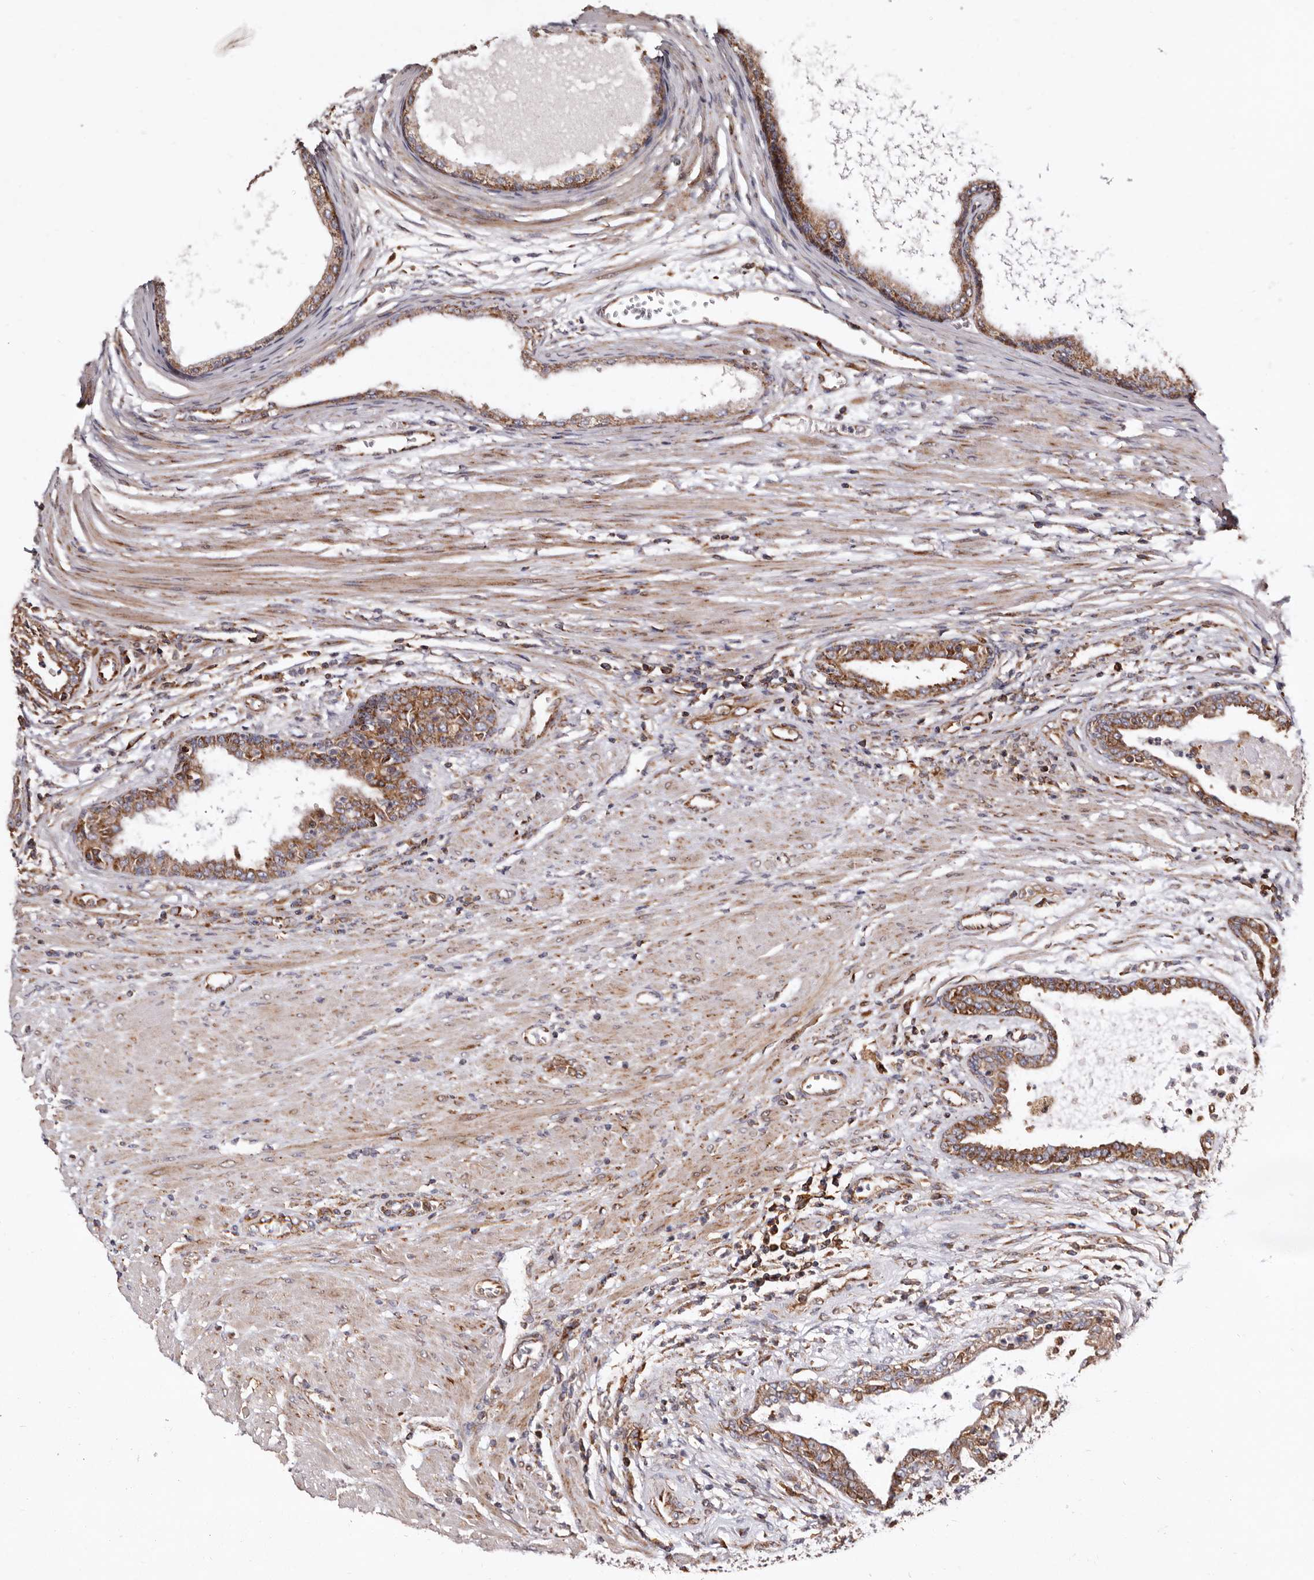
{"staining": {"intensity": "moderate", "quantity": "25%-75%", "location": "cytoplasmic/membranous"}, "tissue": "prostate cancer", "cell_type": "Tumor cells", "image_type": "cancer", "snomed": [{"axis": "morphology", "description": "Normal tissue, NOS"}, {"axis": "morphology", "description": "Adenocarcinoma, Low grade"}, {"axis": "topography", "description": "Prostate"}, {"axis": "topography", "description": "Peripheral nerve tissue"}], "caption": "Prostate adenocarcinoma (low-grade) stained for a protein exhibits moderate cytoplasmic/membranous positivity in tumor cells.", "gene": "COQ8B", "patient": {"sex": "male", "age": 71}}